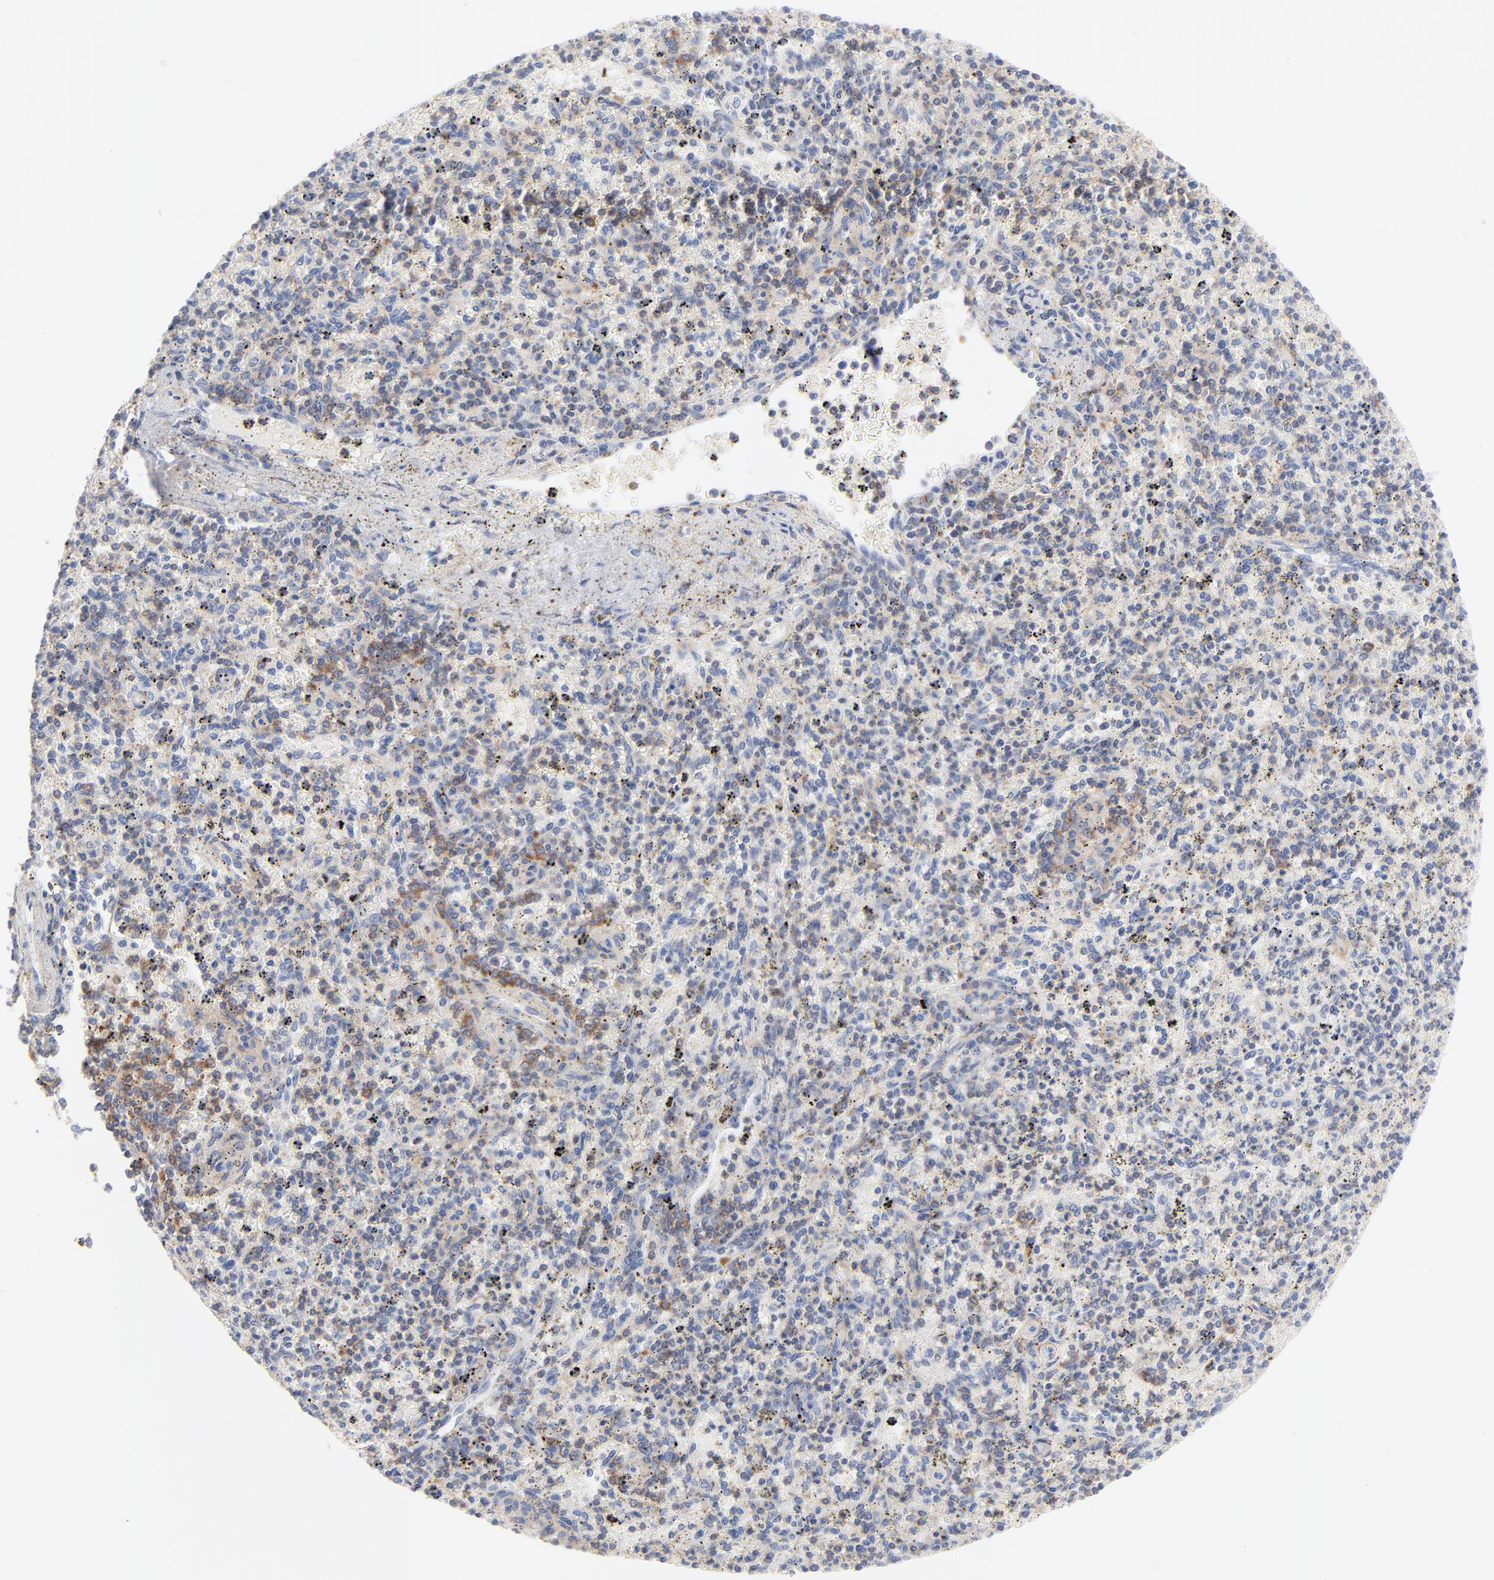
{"staining": {"intensity": "moderate", "quantity": "<25%", "location": "cytoplasmic/membranous"}, "tissue": "spleen", "cell_type": "Cells in red pulp", "image_type": "normal", "snomed": [{"axis": "morphology", "description": "Normal tissue, NOS"}, {"axis": "topography", "description": "Spleen"}], "caption": "The histopathology image shows staining of unremarkable spleen, revealing moderate cytoplasmic/membranous protein positivity (brown color) within cells in red pulp. The protein of interest is shown in brown color, while the nuclei are stained blue.", "gene": "SEPTIN11", "patient": {"sex": "male", "age": 72}}